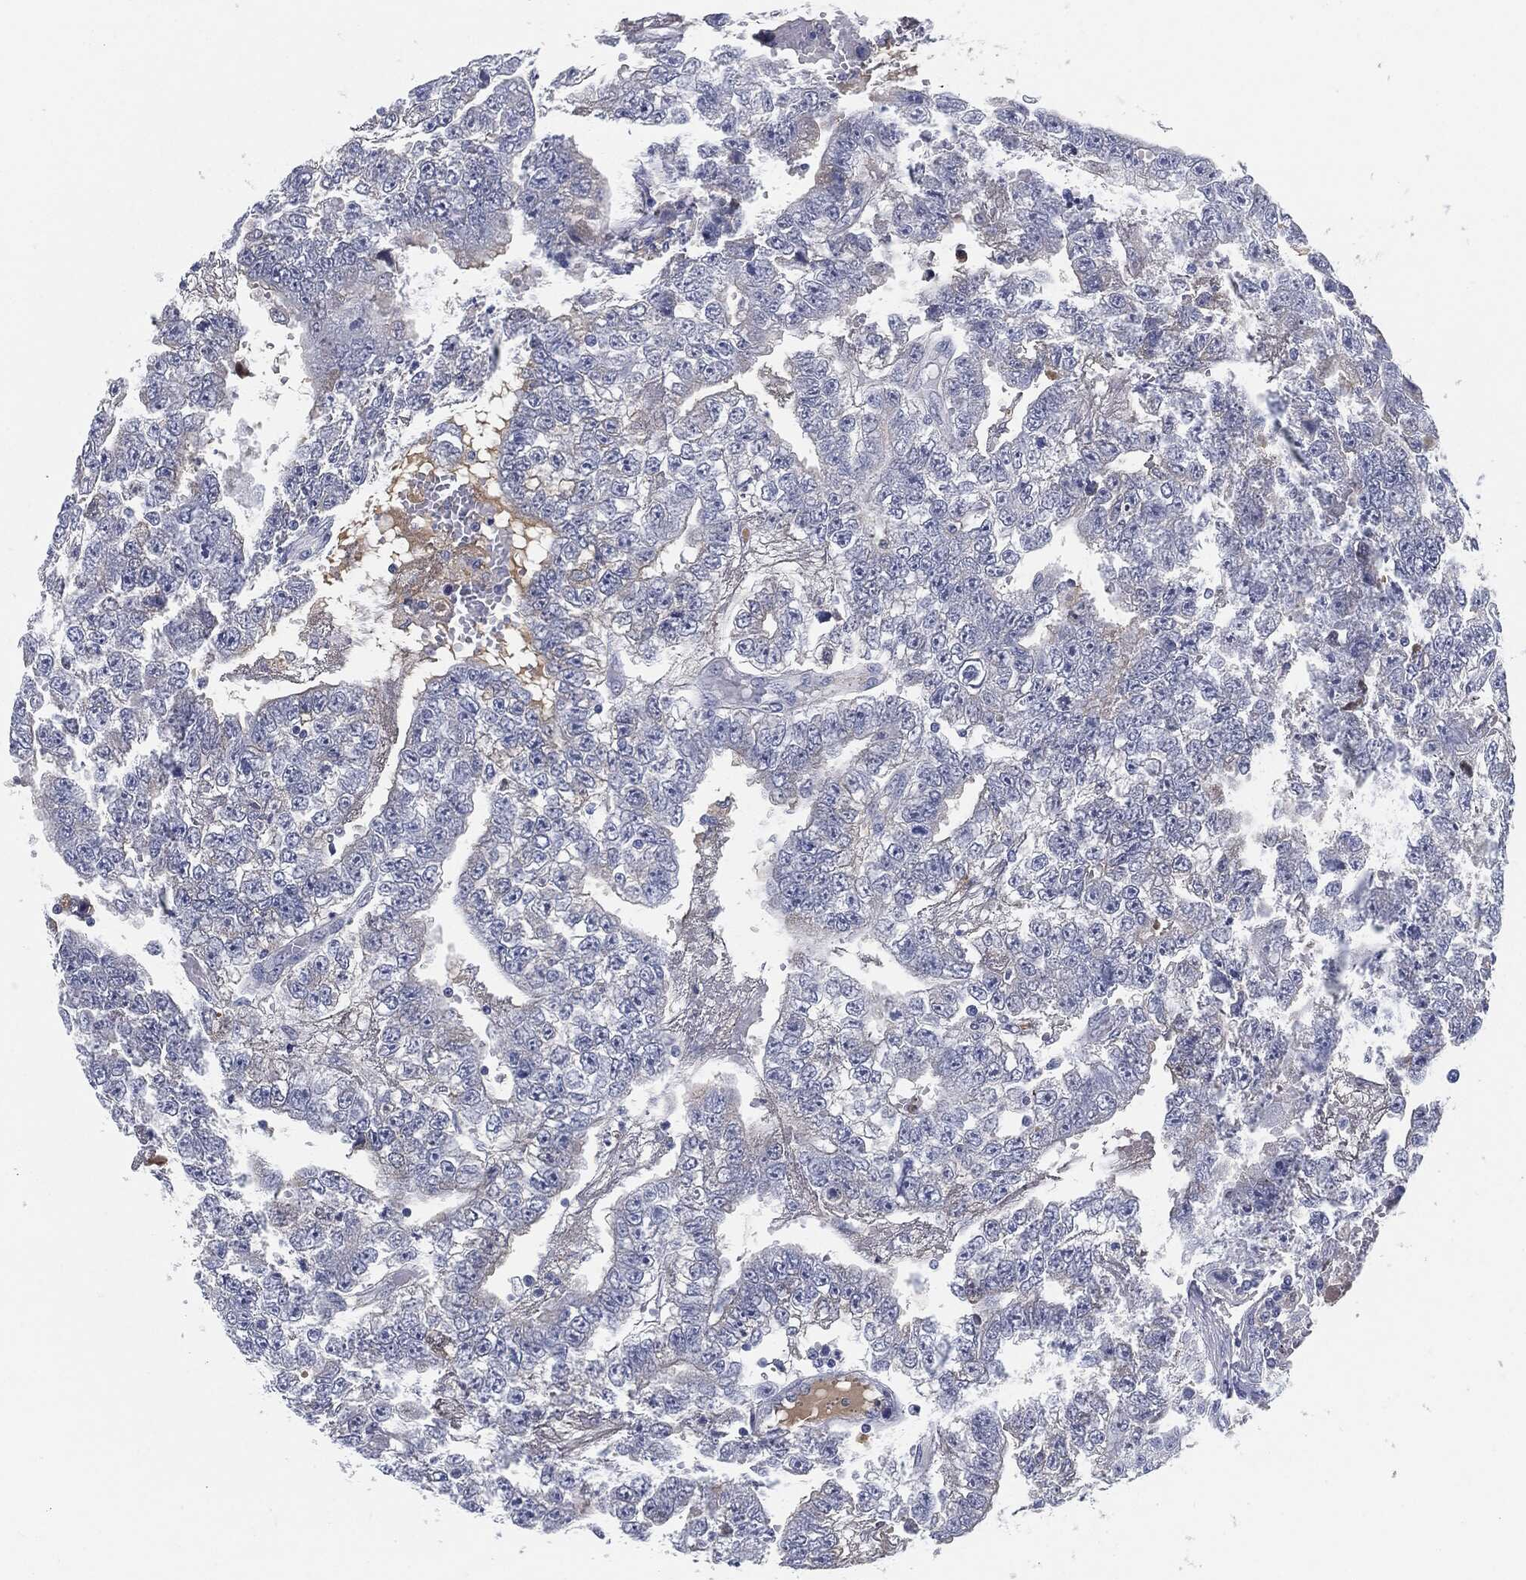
{"staining": {"intensity": "negative", "quantity": "none", "location": "none"}, "tissue": "testis cancer", "cell_type": "Tumor cells", "image_type": "cancer", "snomed": [{"axis": "morphology", "description": "Carcinoma, Embryonal, NOS"}, {"axis": "topography", "description": "Testis"}], "caption": "Protein analysis of testis embryonal carcinoma exhibits no significant staining in tumor cells.", "gene": "MST1", "patient": {"sex": "male", "age": 25}}